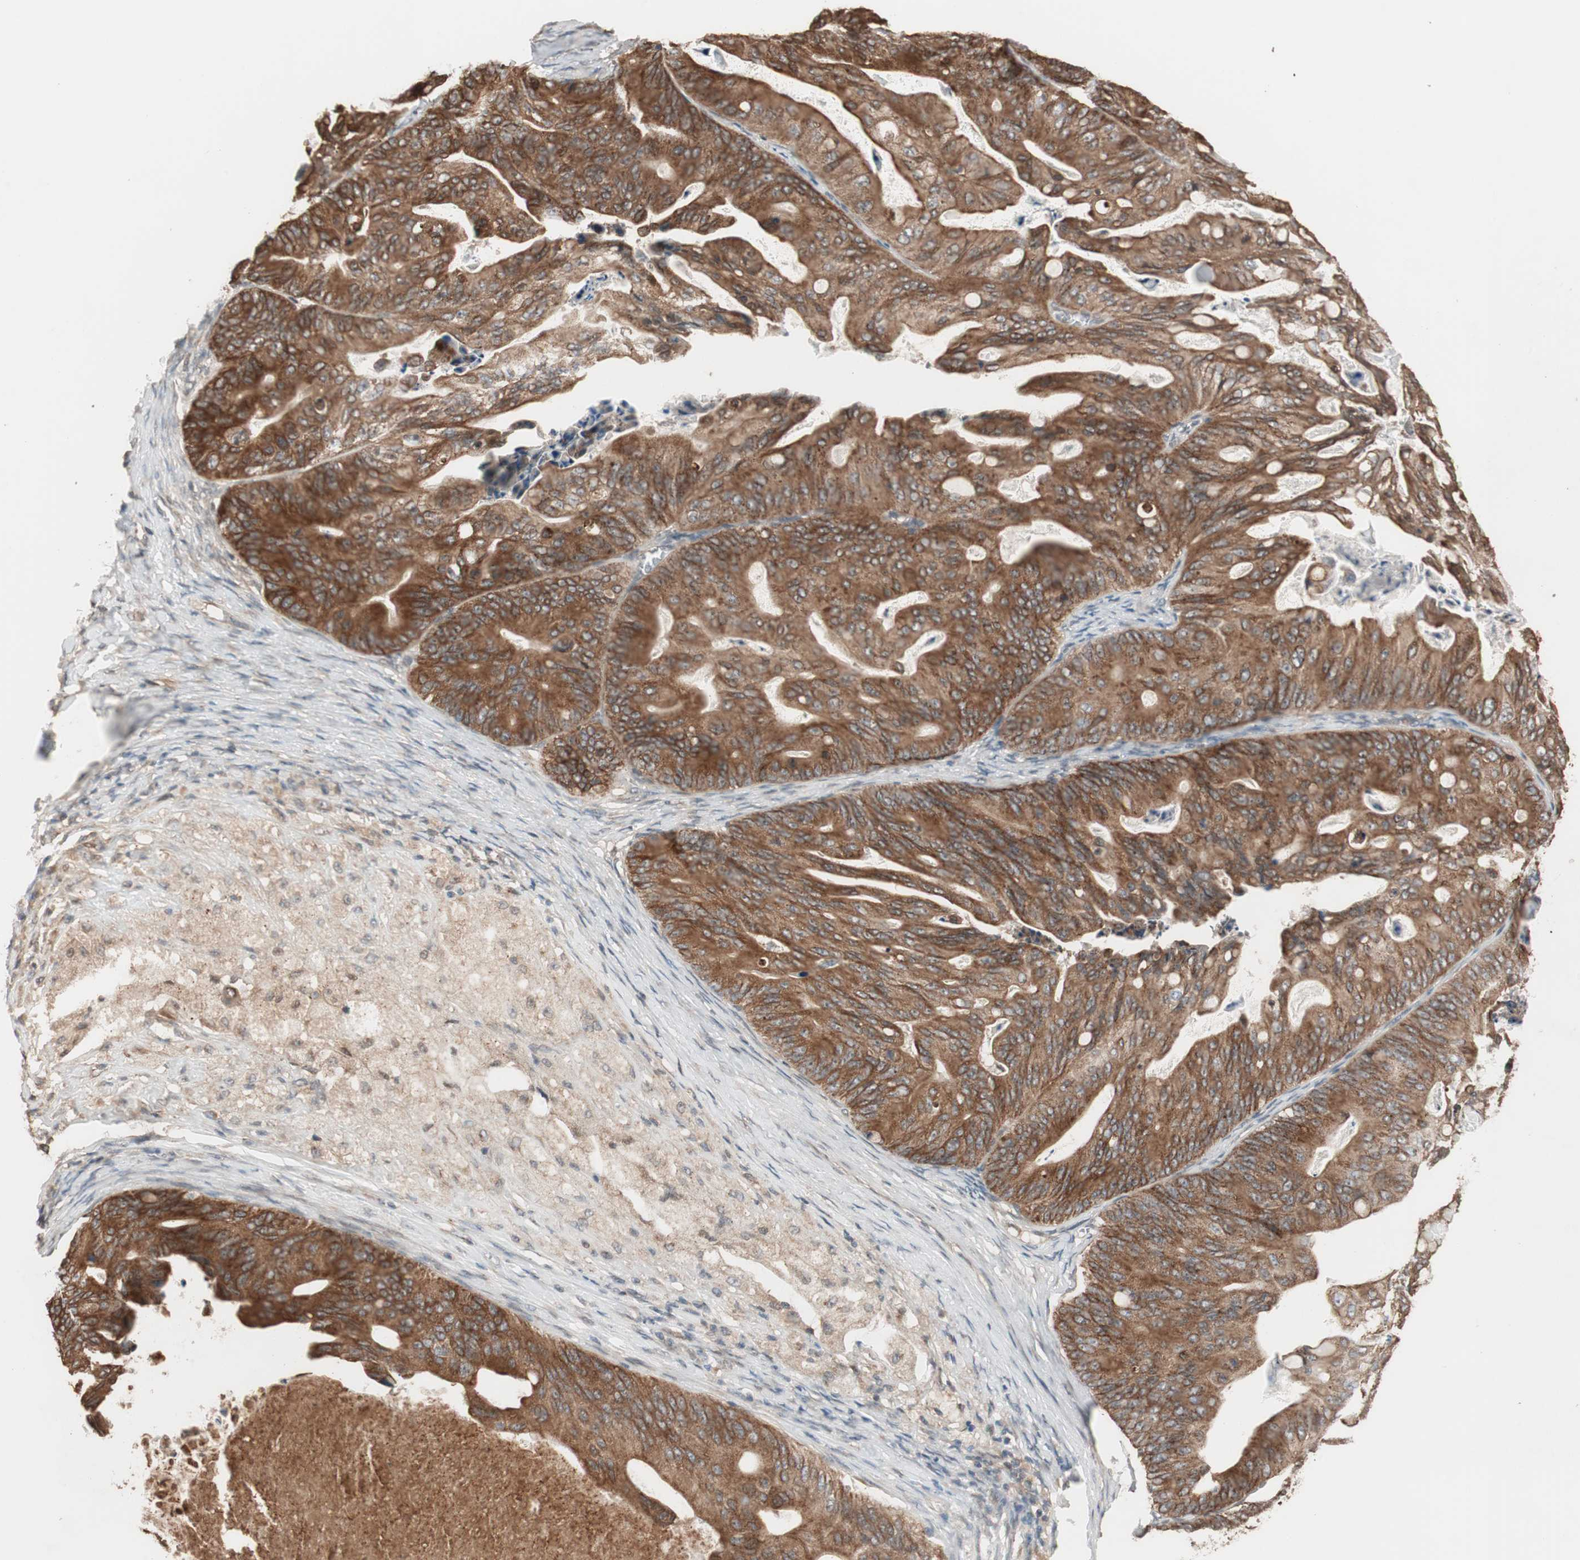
{"staining": {"intensity": "strong", "quantity": ">75%", "location": "cytoplasmic/membranous"}, "tissue": "ovarian cancer", "cell_type": "Tumor cells", "image_type": "cancer", "snomed": [{"axis": "morphology", "description": "Cystadenocarcinoma, mucinous, NOS"}, {"axis": "topography", "description": "Ovary"}], "caption": "Human ovarian mucinous cystadenocarcinoma stained with a protein marker reveals strong staining in tumor cells.", "gene": "FBXO5", "patient": {"sex": "female", "age": 36}}